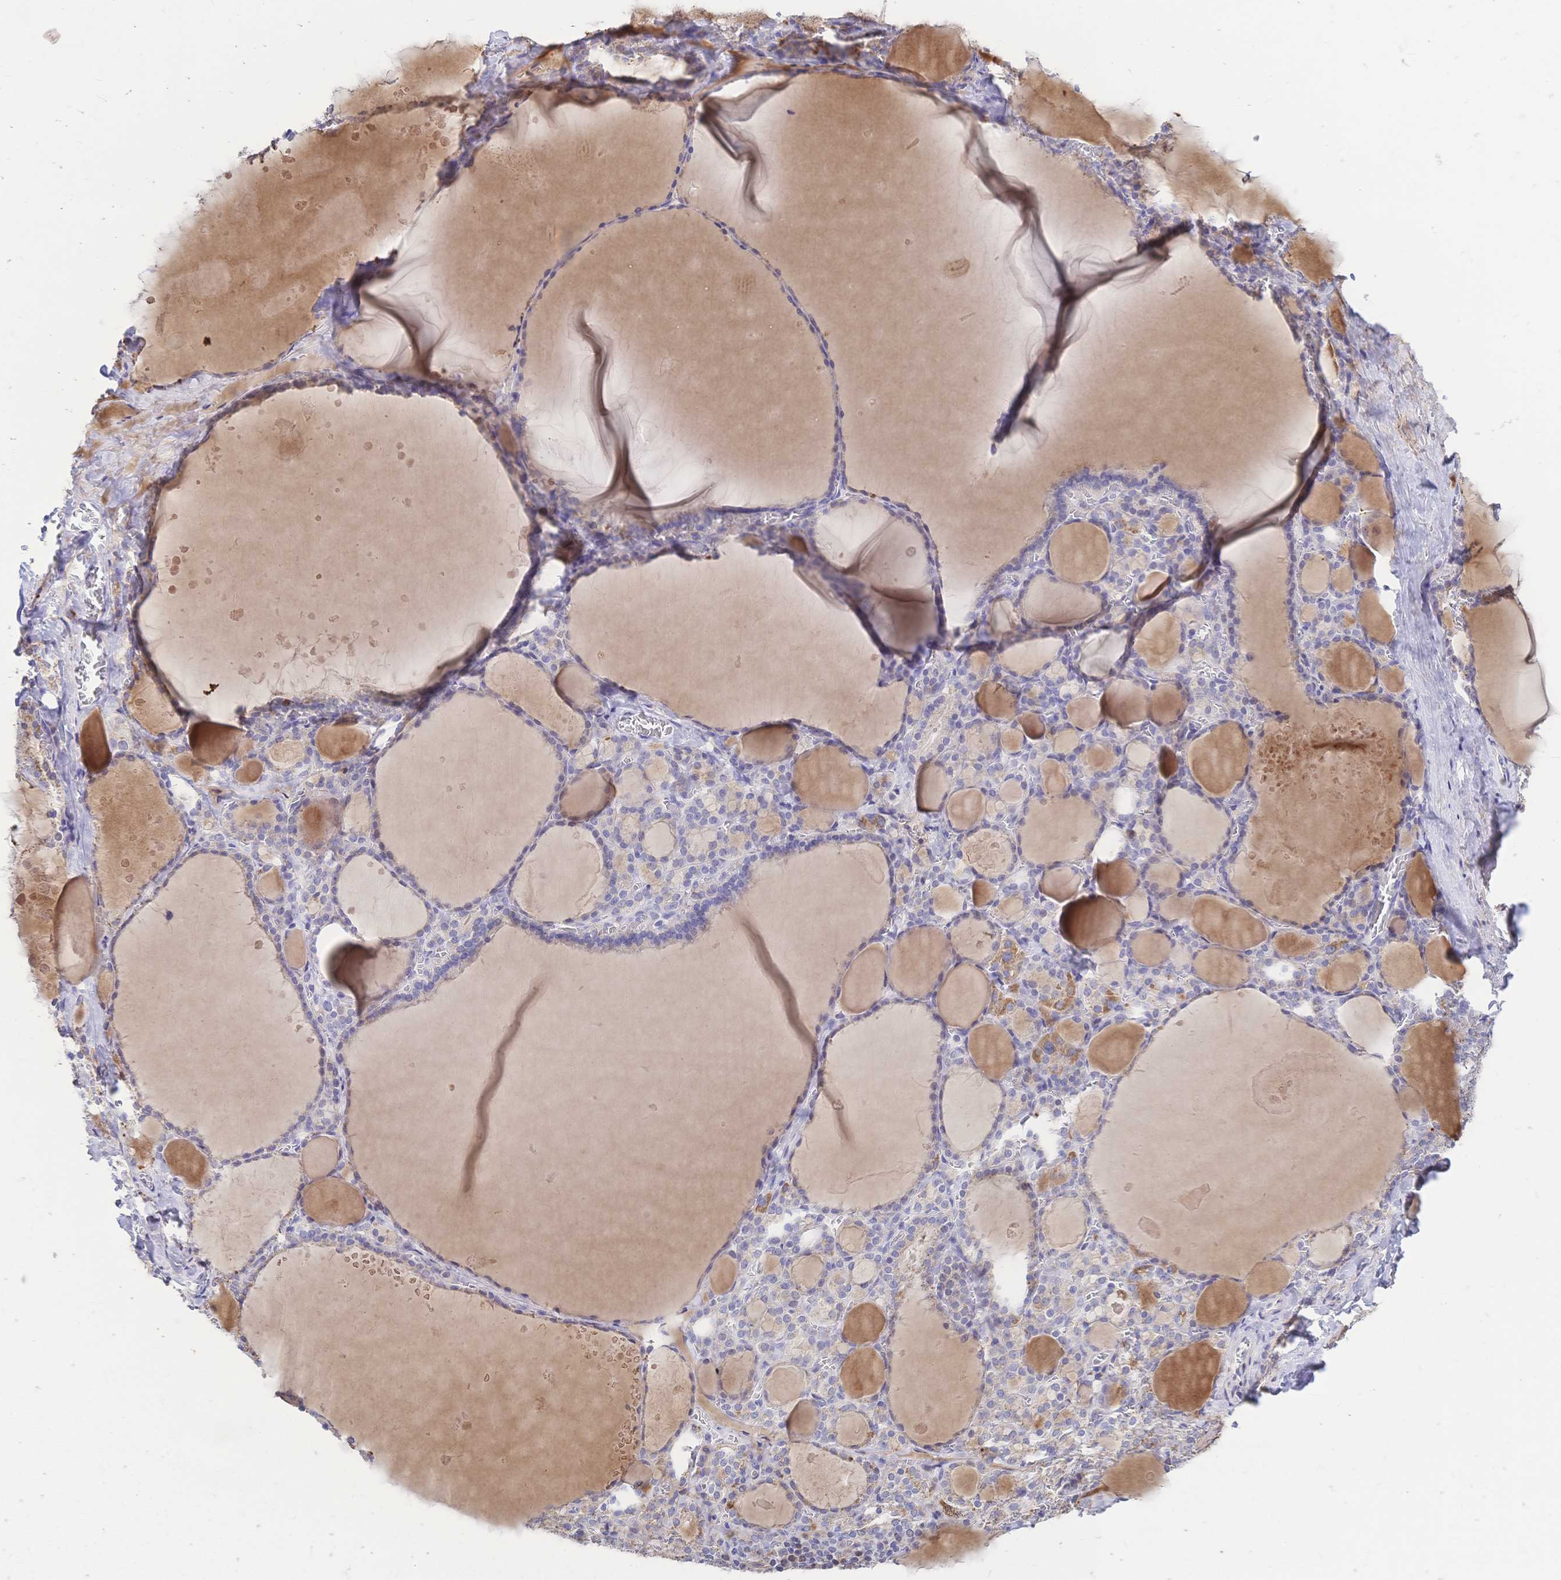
{"staining": {"intensity": "weak", "quantity": "25%-75%", "location": "cytoplasmic/membranous"}, "tissue": "thyroid gland", "cell_type": "Glandular cells", "image_type": "normal", "snomed": [{"axis": "morphology", "description": "Normal tissue, NOS"}, {"axis": "topography", "description": "Thyroid gland"}], "caption": "Benign thyroid gland was stained to show a protein in brown. There is low levels of weak cytoplasmic/membranous positivity in approximately 25%-75% of glandular cells.", "gene": "CLEC18A", "patient": {"sex": "male", "age": 56}}